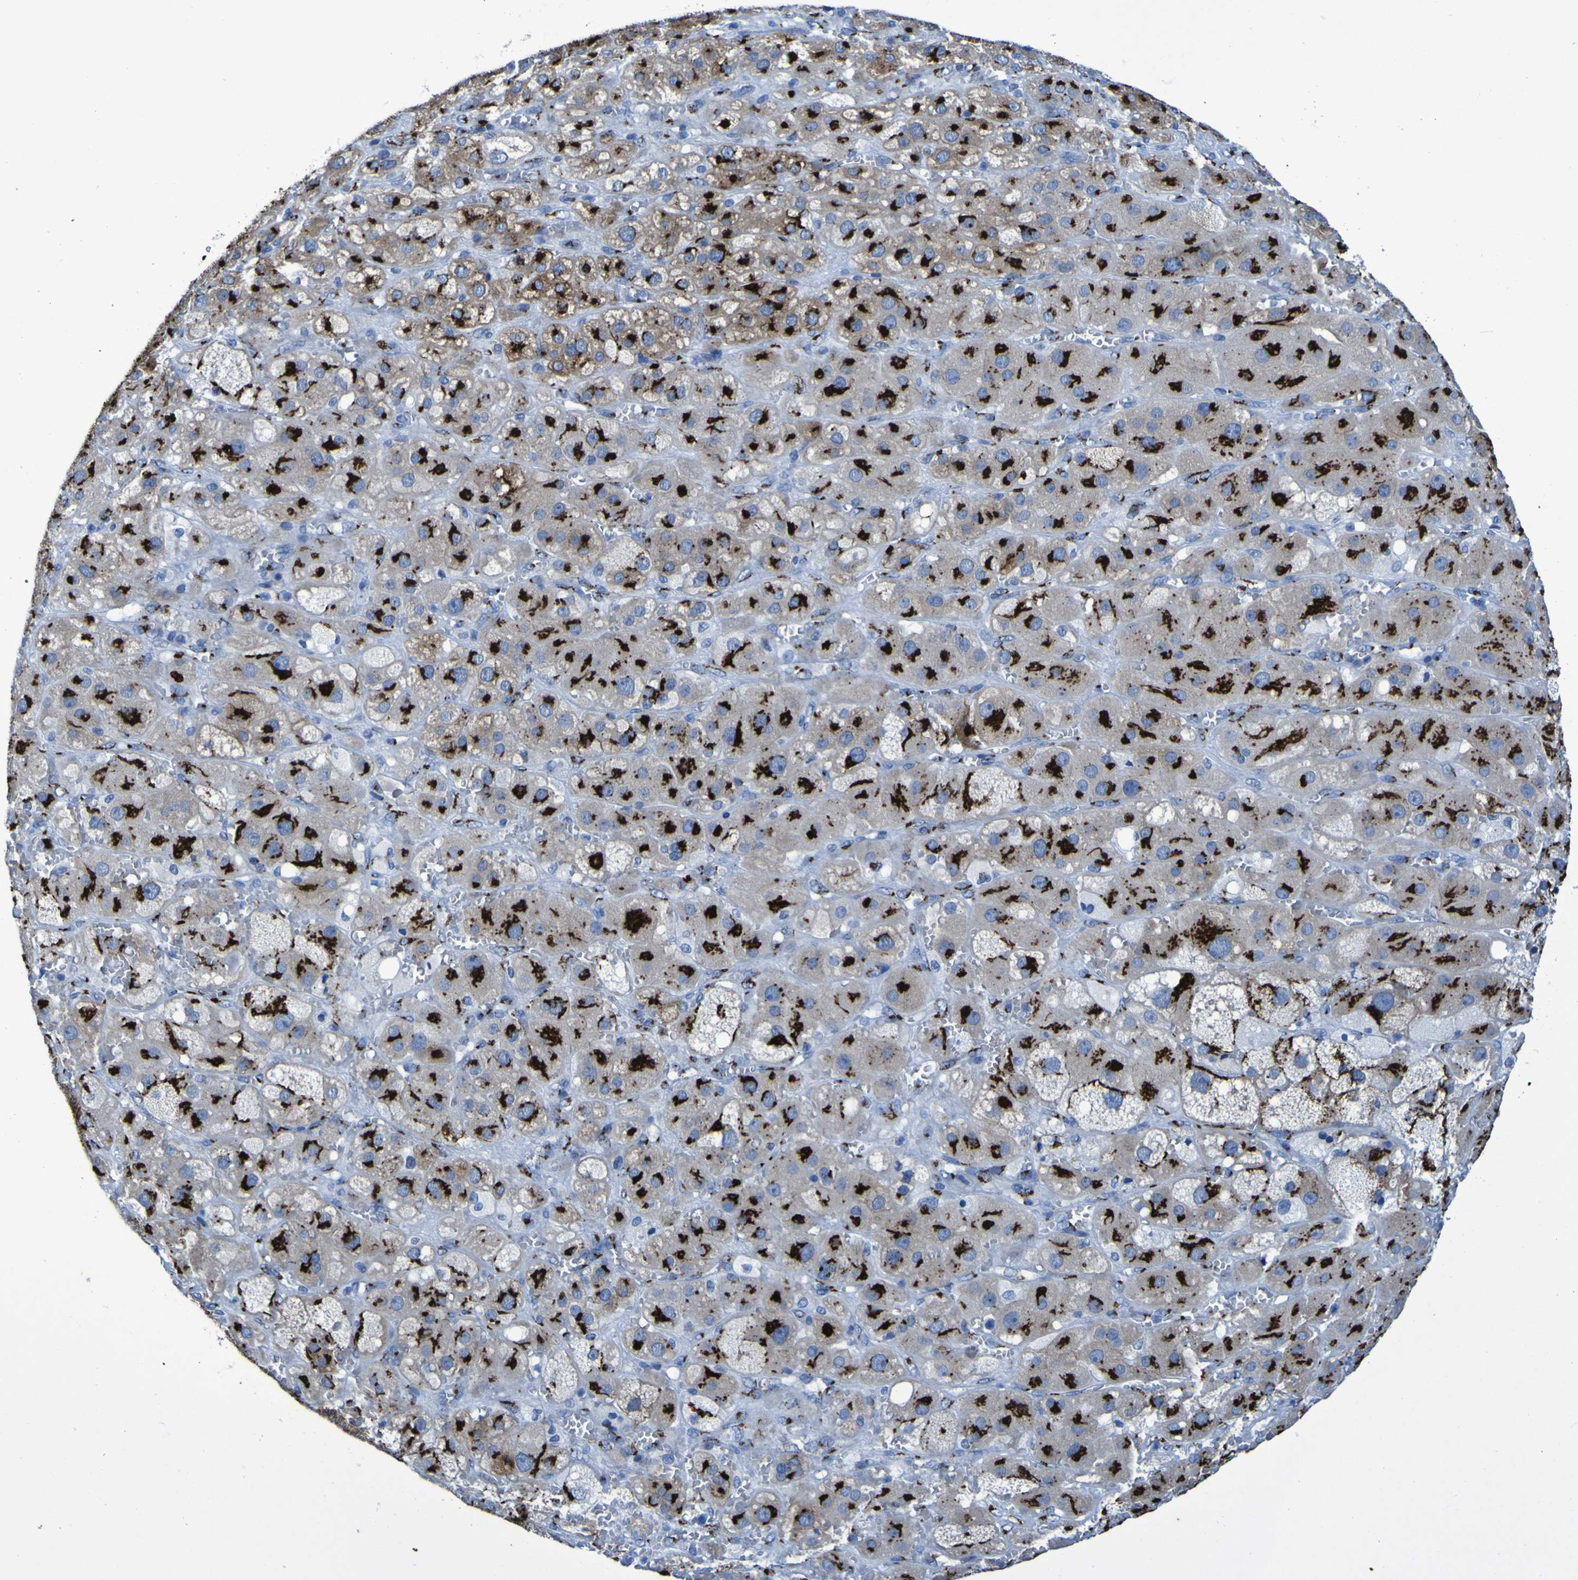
{"staining": {"intensity": "strong", "quantity": ">75%", "location": "cytoplasmic/membranous"}, "tissue": "adrenal gland", "cell_type": "Glandular cells", "image_type": "normal", "snomed": [{"axis": "morphology", "description": "Normal tissue, NOS"}, {"axis": "topography", "description": "Adrenal gland"}], "caption": "Immunohistochemical staining of unremarkable adrenal gland reveals >75% levels of strong cytoplasmic/membranous protein expression in about >75% of glandular cells. (IHC, brightfield microscopy, high magnification).", "gene": "GOLM1", "patient": {"sex": "female", "age": 47}}